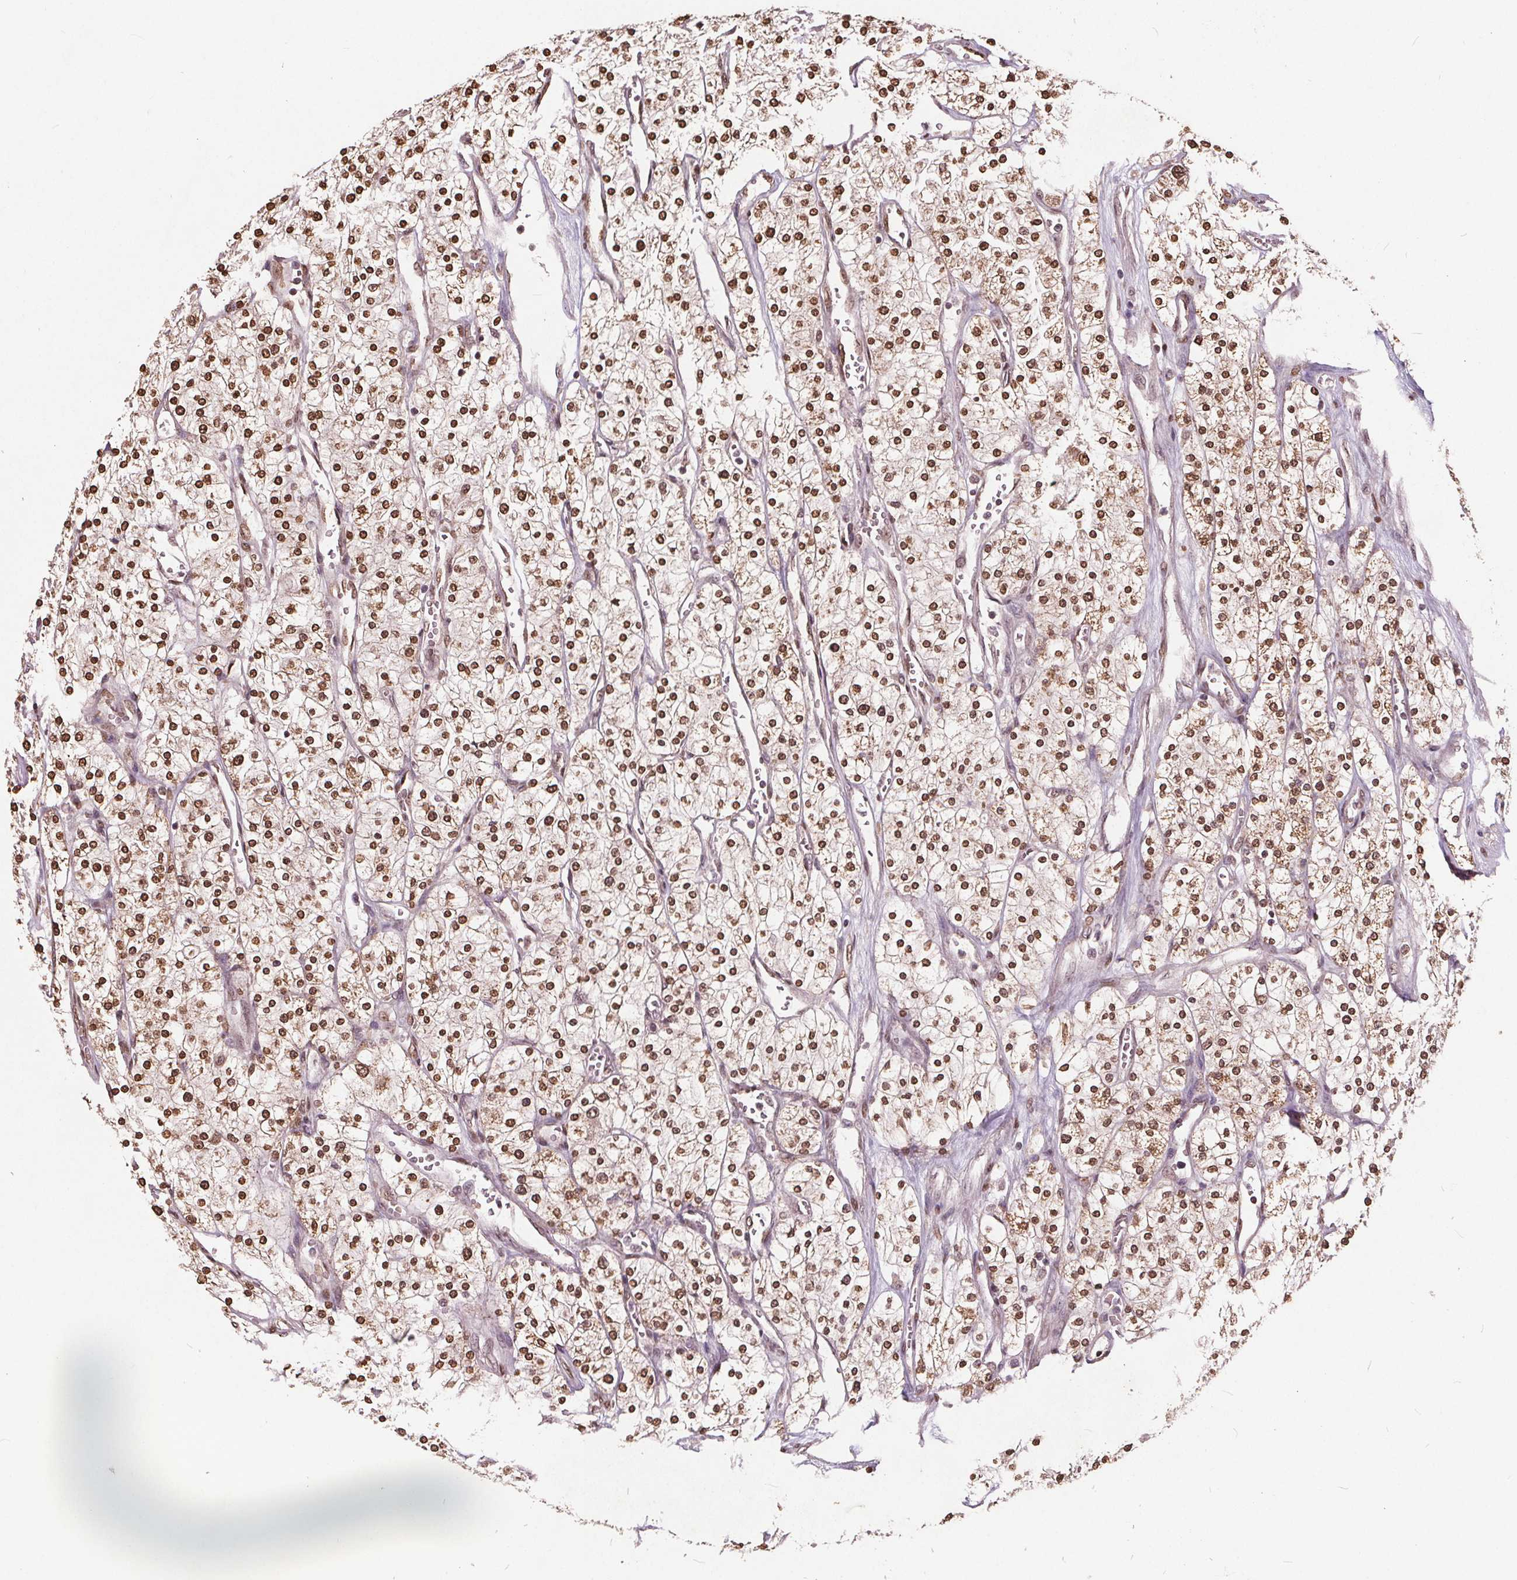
{"staining": {"intensity": "strong", "quantity": ">75%", "location": "nuclear"}, "tissue": "renal cancer", "cell_type": "Tumor cells", "image_type": "cancer", "snomed": [{"axis": "morphology", "description": "Adenocarcinoma, NOS"}, {"axis": "topography", "description": "Kidney"}], "caption": "Renal cancer (adenocarcinoma) stained with a protein marker demonstrates strong staining in tumor cells.", "gene": "HIF1AN", "patient": {"sex": "male", "age": 80}}